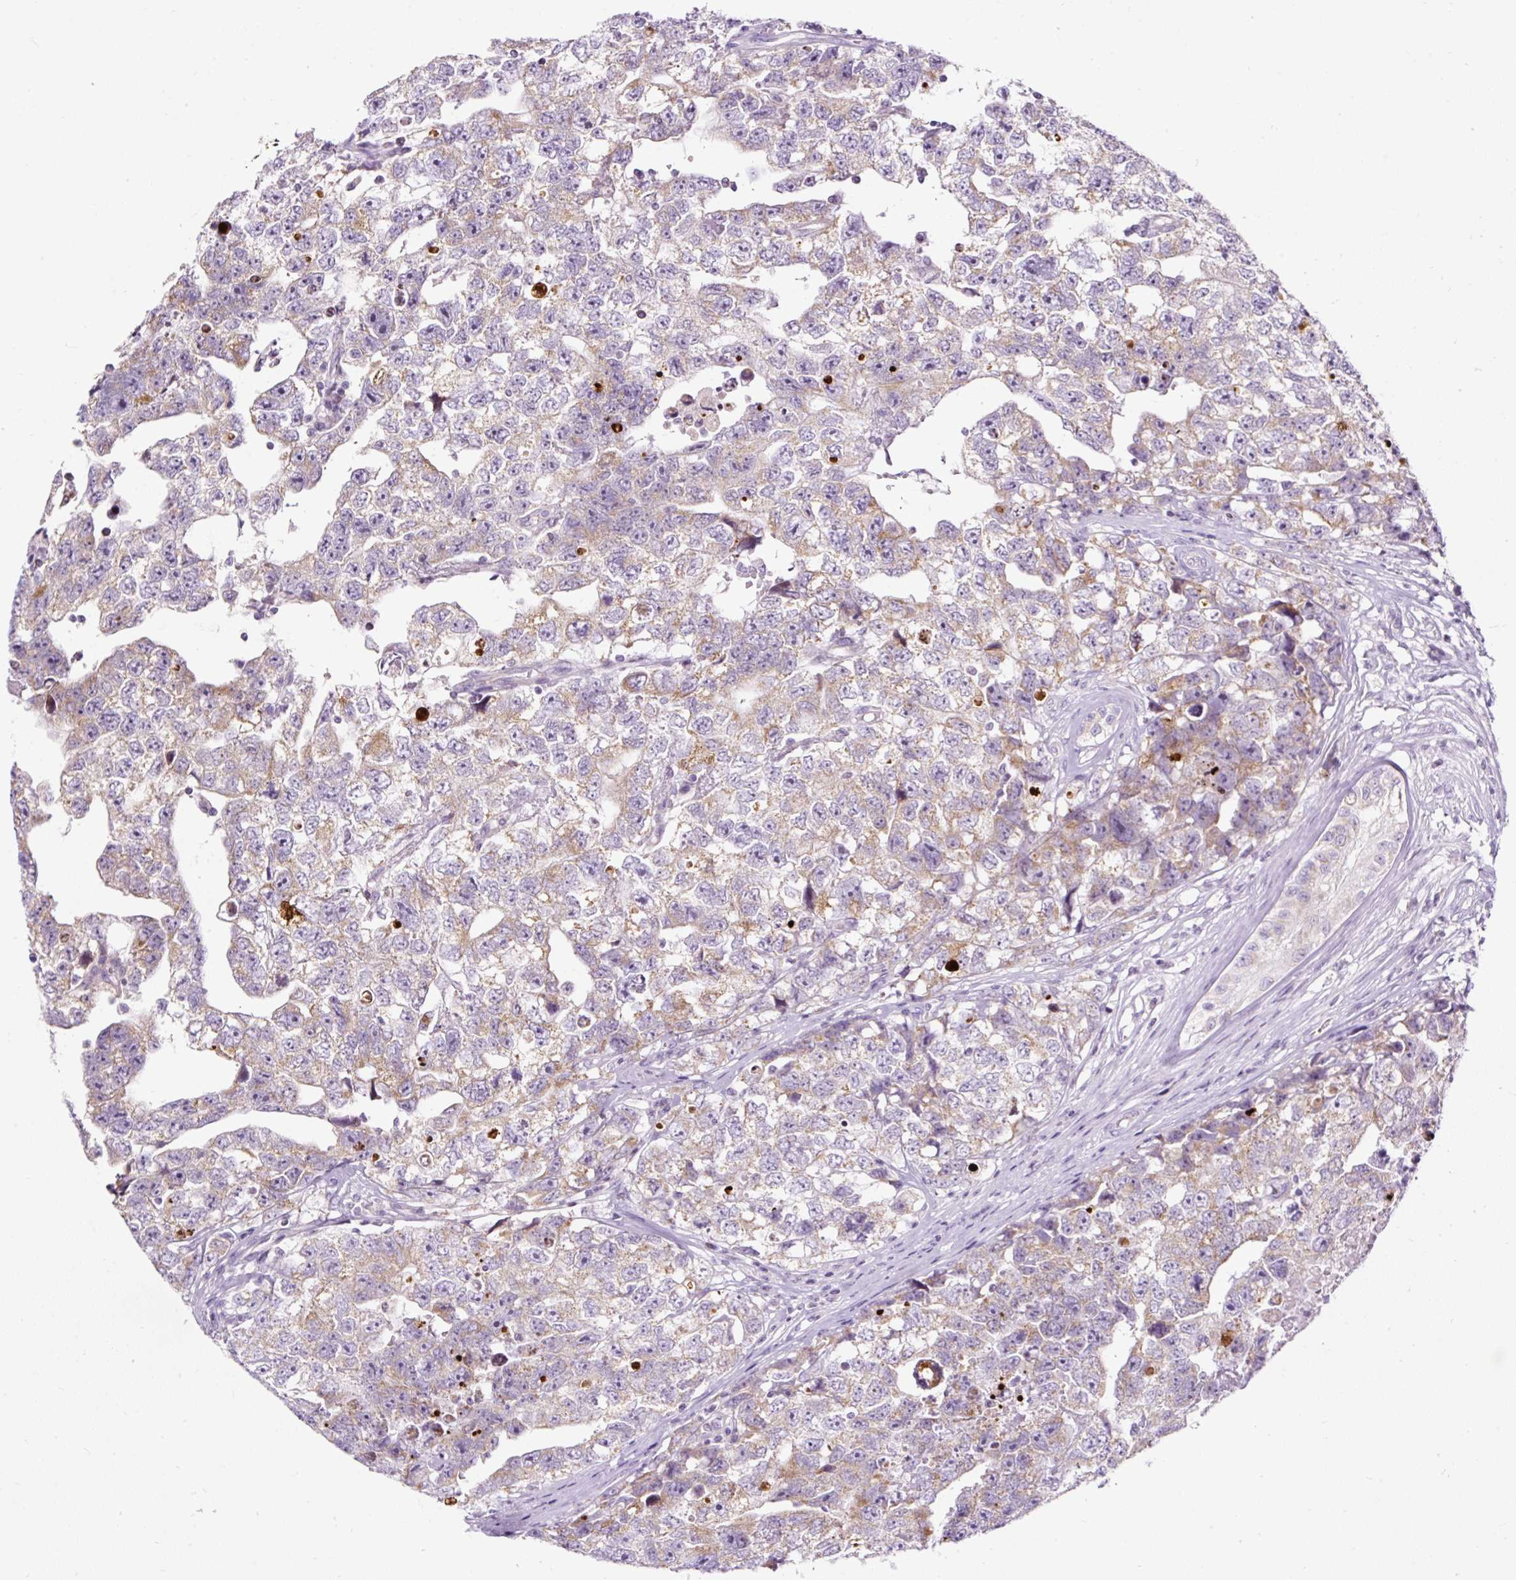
{"staining": {"intensity": "weak", "quantity": "25%-75%", "location": "cytoplasmic/membranous"}, "tissue": "testis cancer", "cell_type": "Tumor cells", "image_type": "cancer", "snomed": [{"axis": "morphology", "description": "Carcinoma, Embryonal, NOS"}, {"axis": "topography", "description": "Testis"}], "caption": "Immunohistochemical staining of human testis cancer reveals low levels of weak cytoplasmic/membranous protein positivity in approximately 25%-75% of tumor cells.", "gene": "FMC1", "patient": {"sex": "male", "age": 22}}